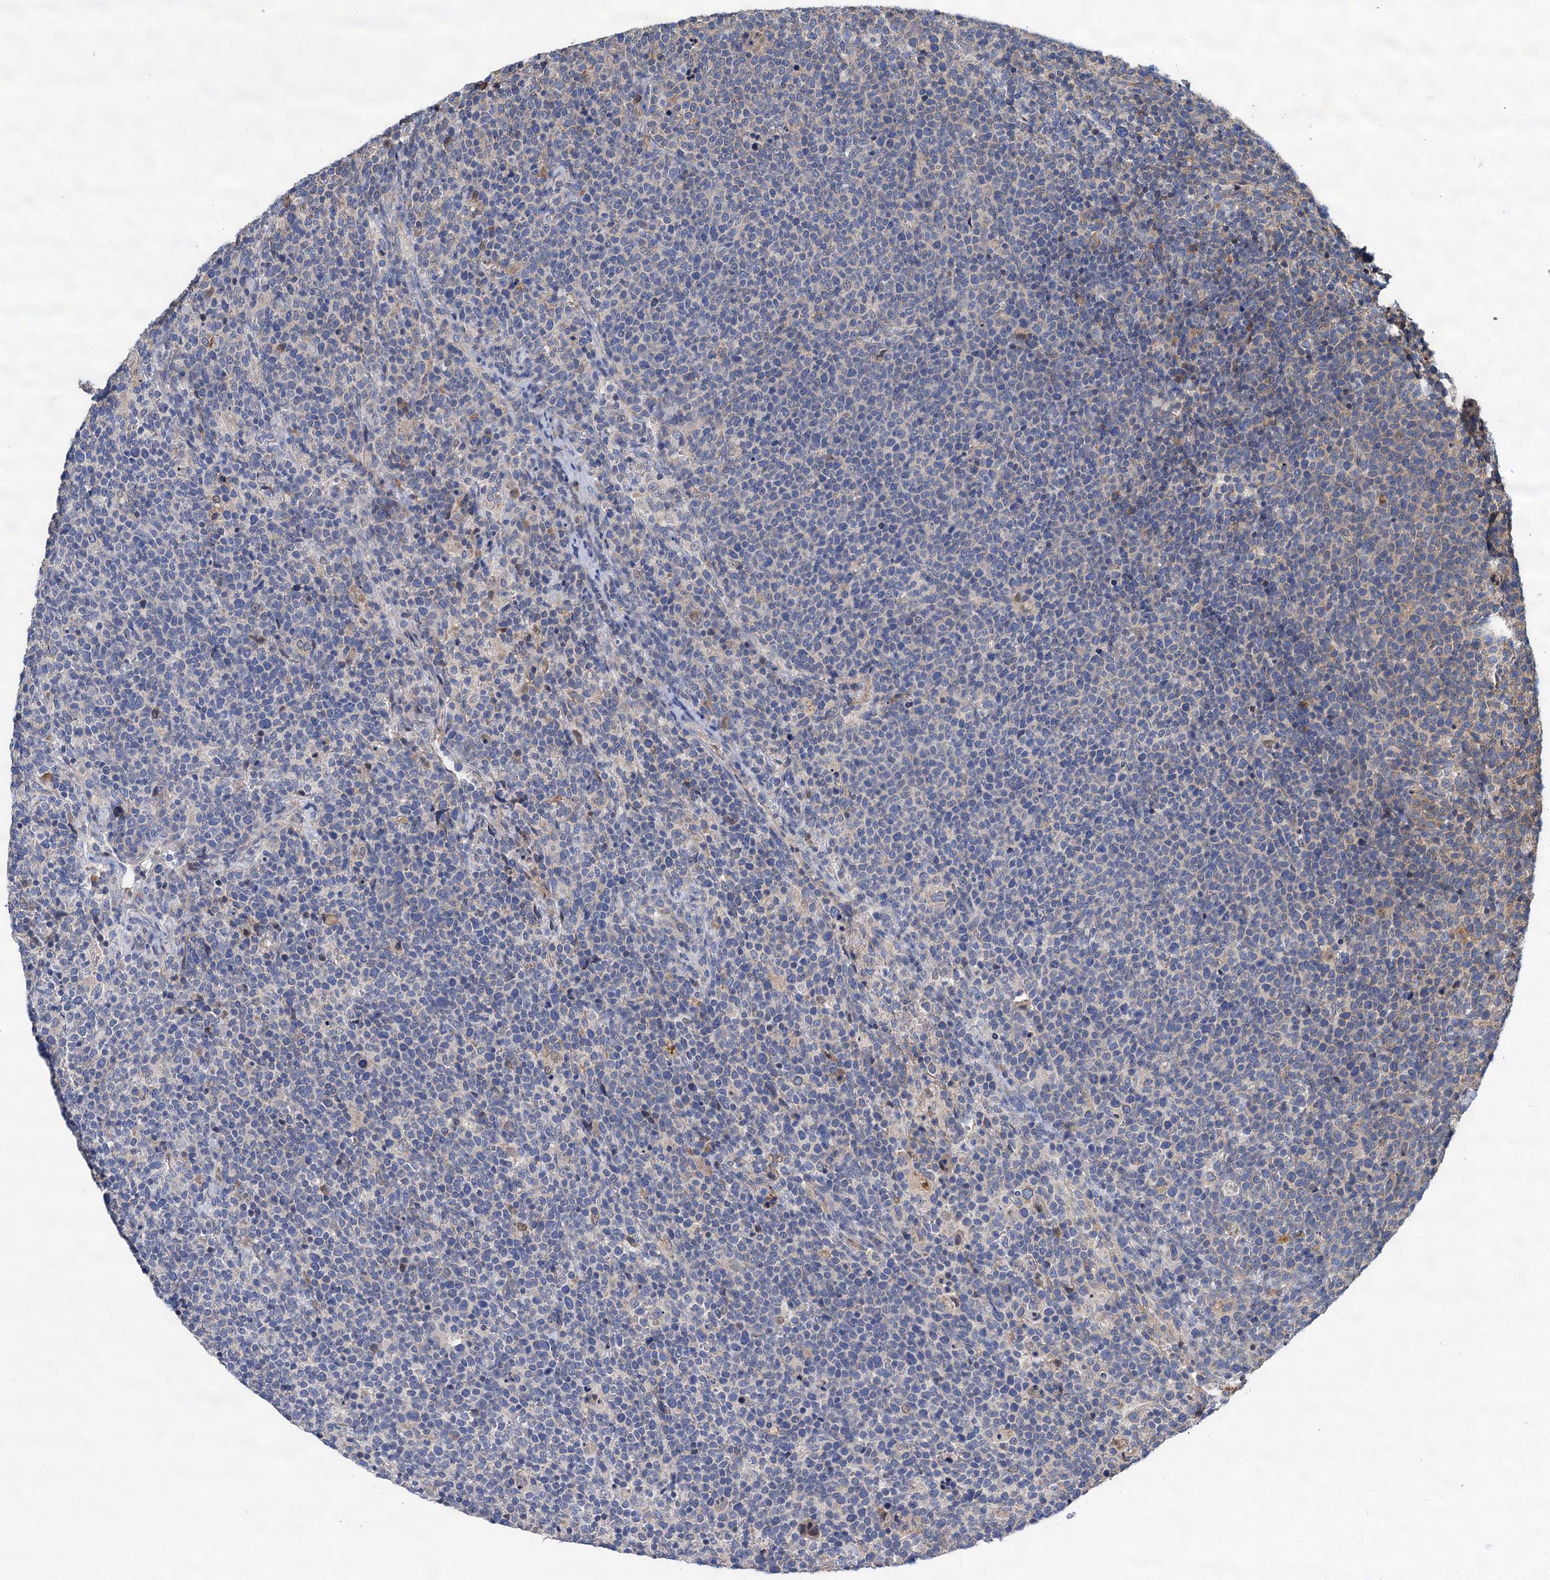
{"staining": {"intensity": "negative", "quantity": "none", "location": "none"}, "tissue": "lymphoma", "cell_type": "Tumor cells", "image_type": "cancer", "snomed": [{"axis": "morphology", "description": "Malignant lymphoma, non-Hodgkin's type, High grade"}, {"axis": "topography", "description": "Lymph node"}], "caption": "An IHC micrograph of high-grade malignant lymphoma, non-Hodgkin's type is shown. There is no staining in tumor cells of high-grade malignant lymphoma, non-Hodgkin's type.", "gene": "LINS1", "patient": {"sex": "male", "age": 61}}